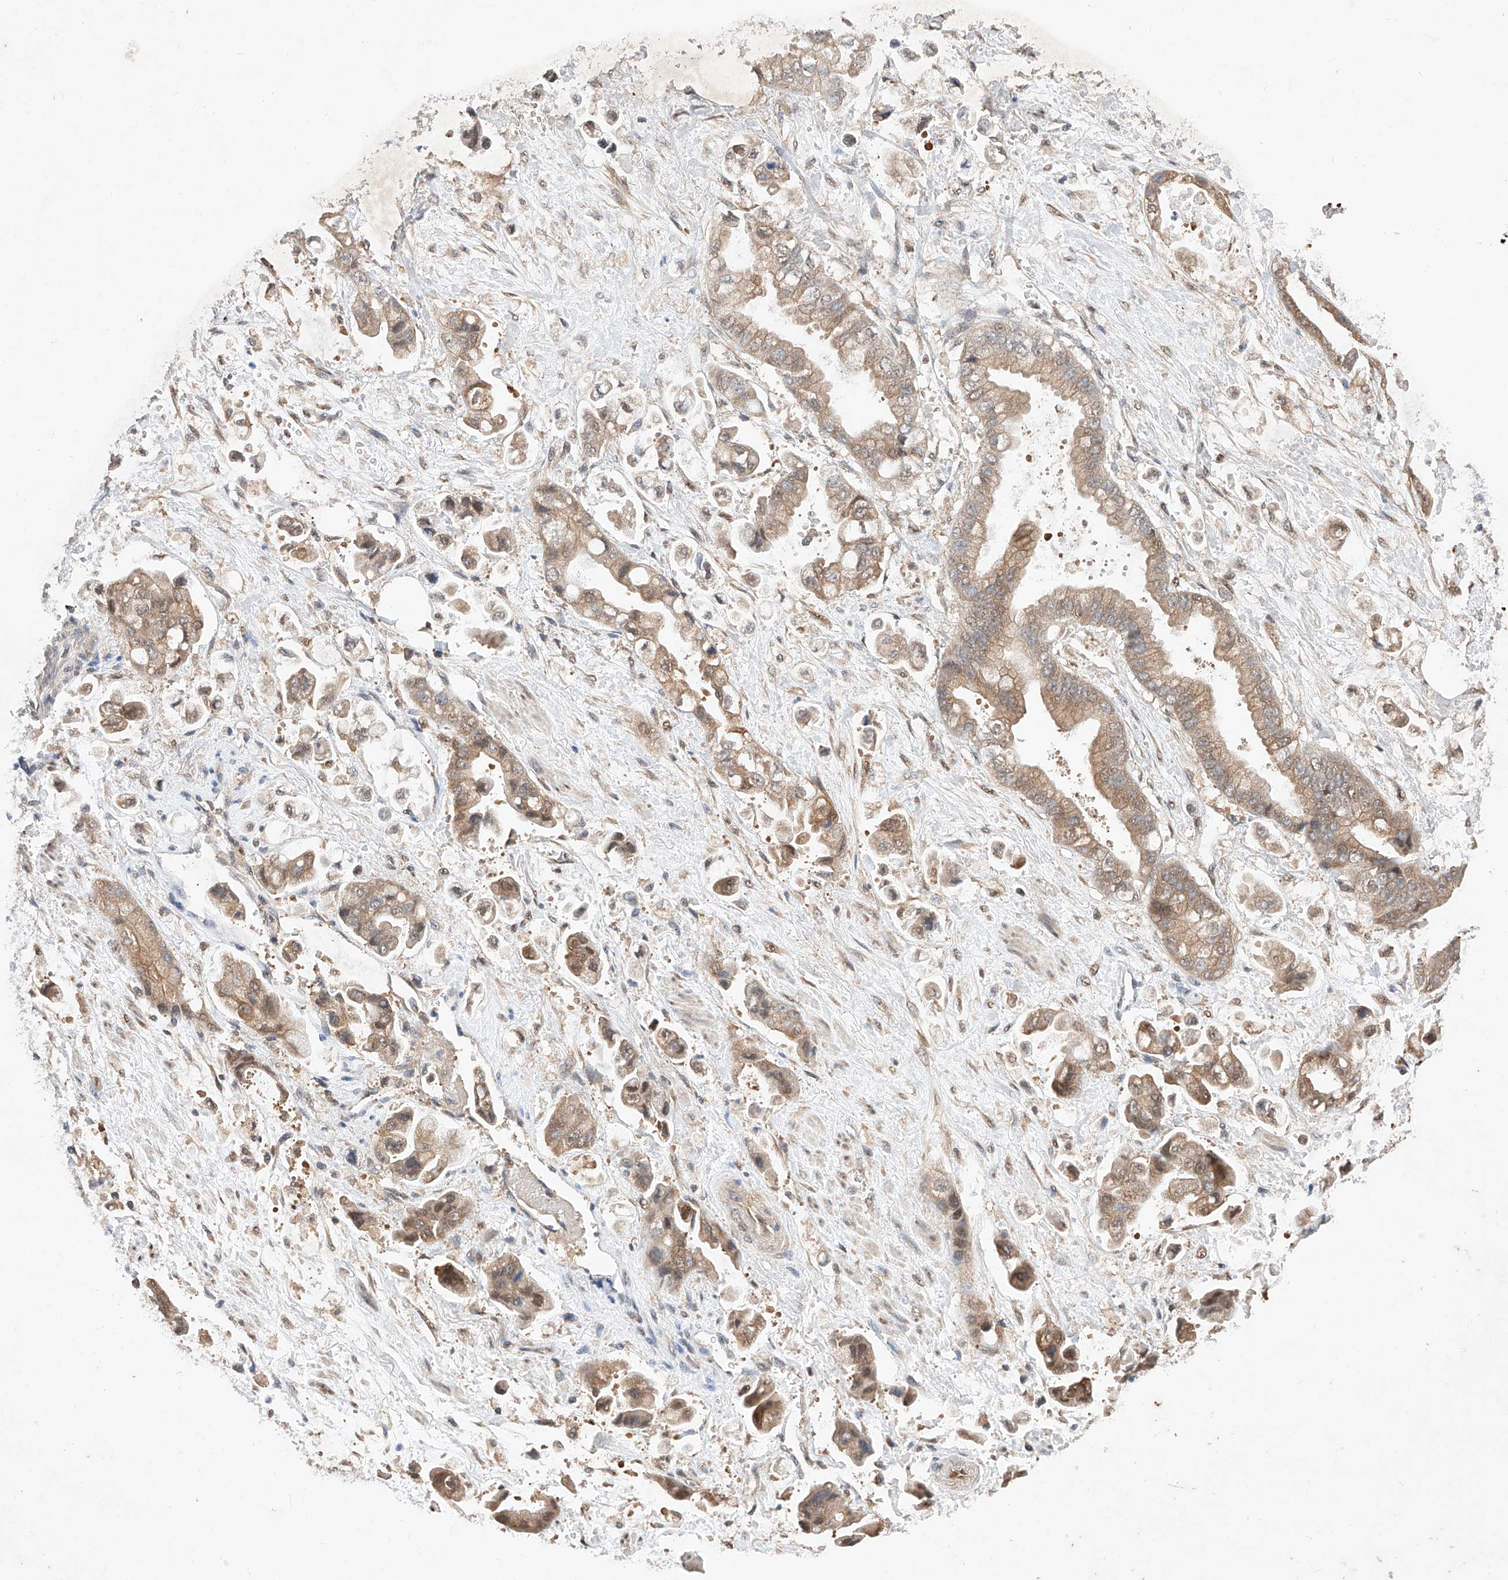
{"staining": {"intensity": "moderate", "quantity": ">75%", "location": "cytoplasmic/membranous,nuclear"}, "tissue": "stomach cancer", "cell_type": "Tumor cells", "image_type": "cancer", "snomed": [{"axis": "morphology", "description": "Adenocarcinoma, NOS"}, {"axis": "topography", "description": "Stomach"}], "caption": "Immunohistochemistry photomicrograph of stomach cancer (adenocarcinoma) stained for a protein (brown), which displays medium levels of moderate cytoplasmic/membranous and nuclear staining in approximately >75% of tumor cells.", "gene": "ZSCAN4", "patient": {"sex": "male", "age": 62}}